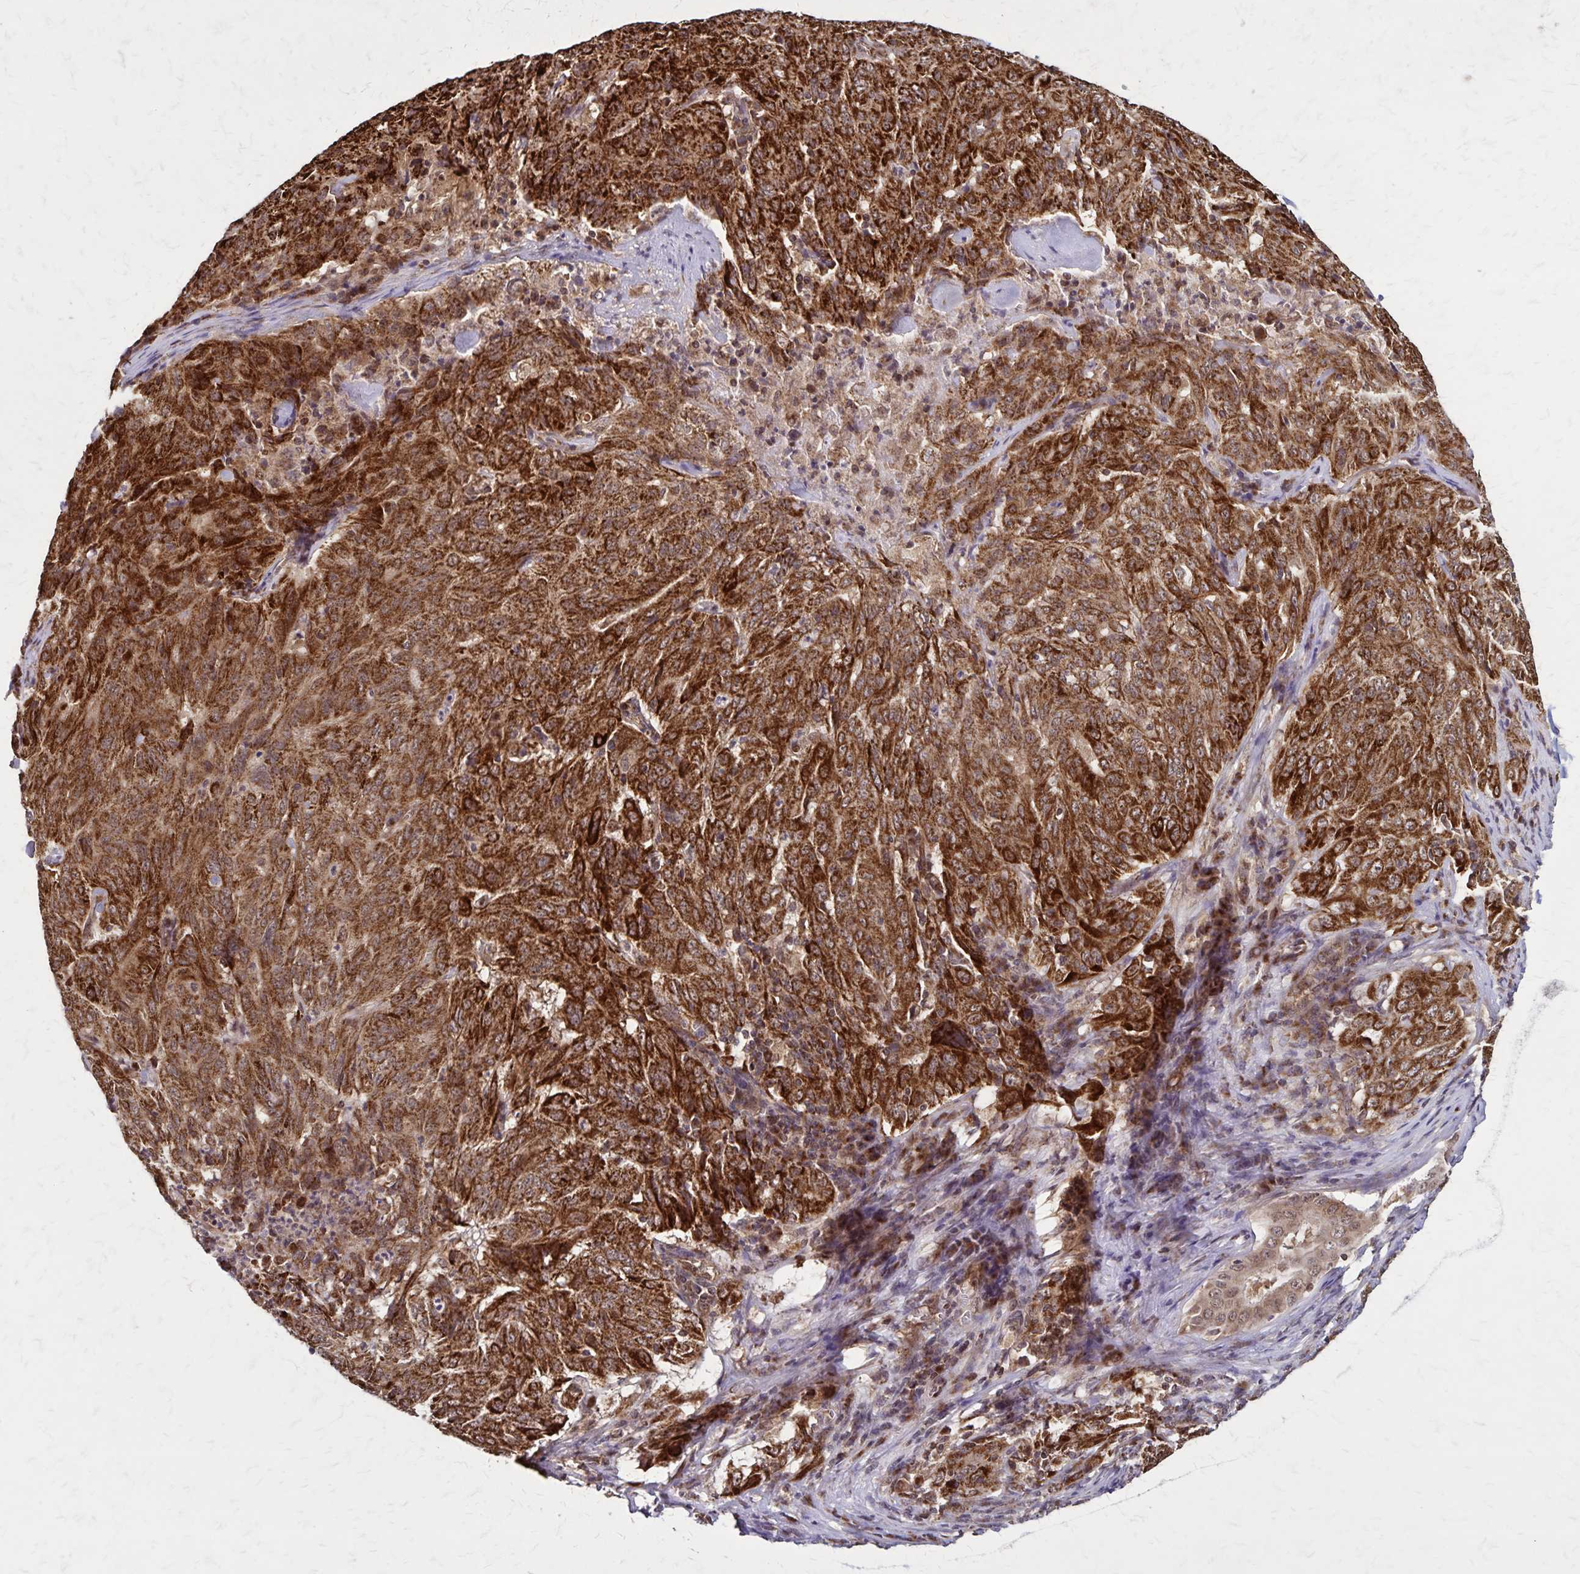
{"staining": {"intensity": "strong", "quantity": ">75%", "location": "cytoplasmic/membranous"}, "tissue": "pancreatic cancer", "cell_type": "Tumor cells", "image_type": "cancer", "snomed": [{"axis": "morphology", "description": "Adenocarcinoma, NOS"}, {"axis": "topography", "description": "Pancreas"}], "caption": "IHC (DAB (3,3'-diaminobenzidine)) staining of human pancreatic adenocarcinoma reveals strong cytoplasmic/membranous protein expression in approximately >75% of tumor cells.", "gene": "NFS1", "patient": {"sex": "male", "age": 63}}